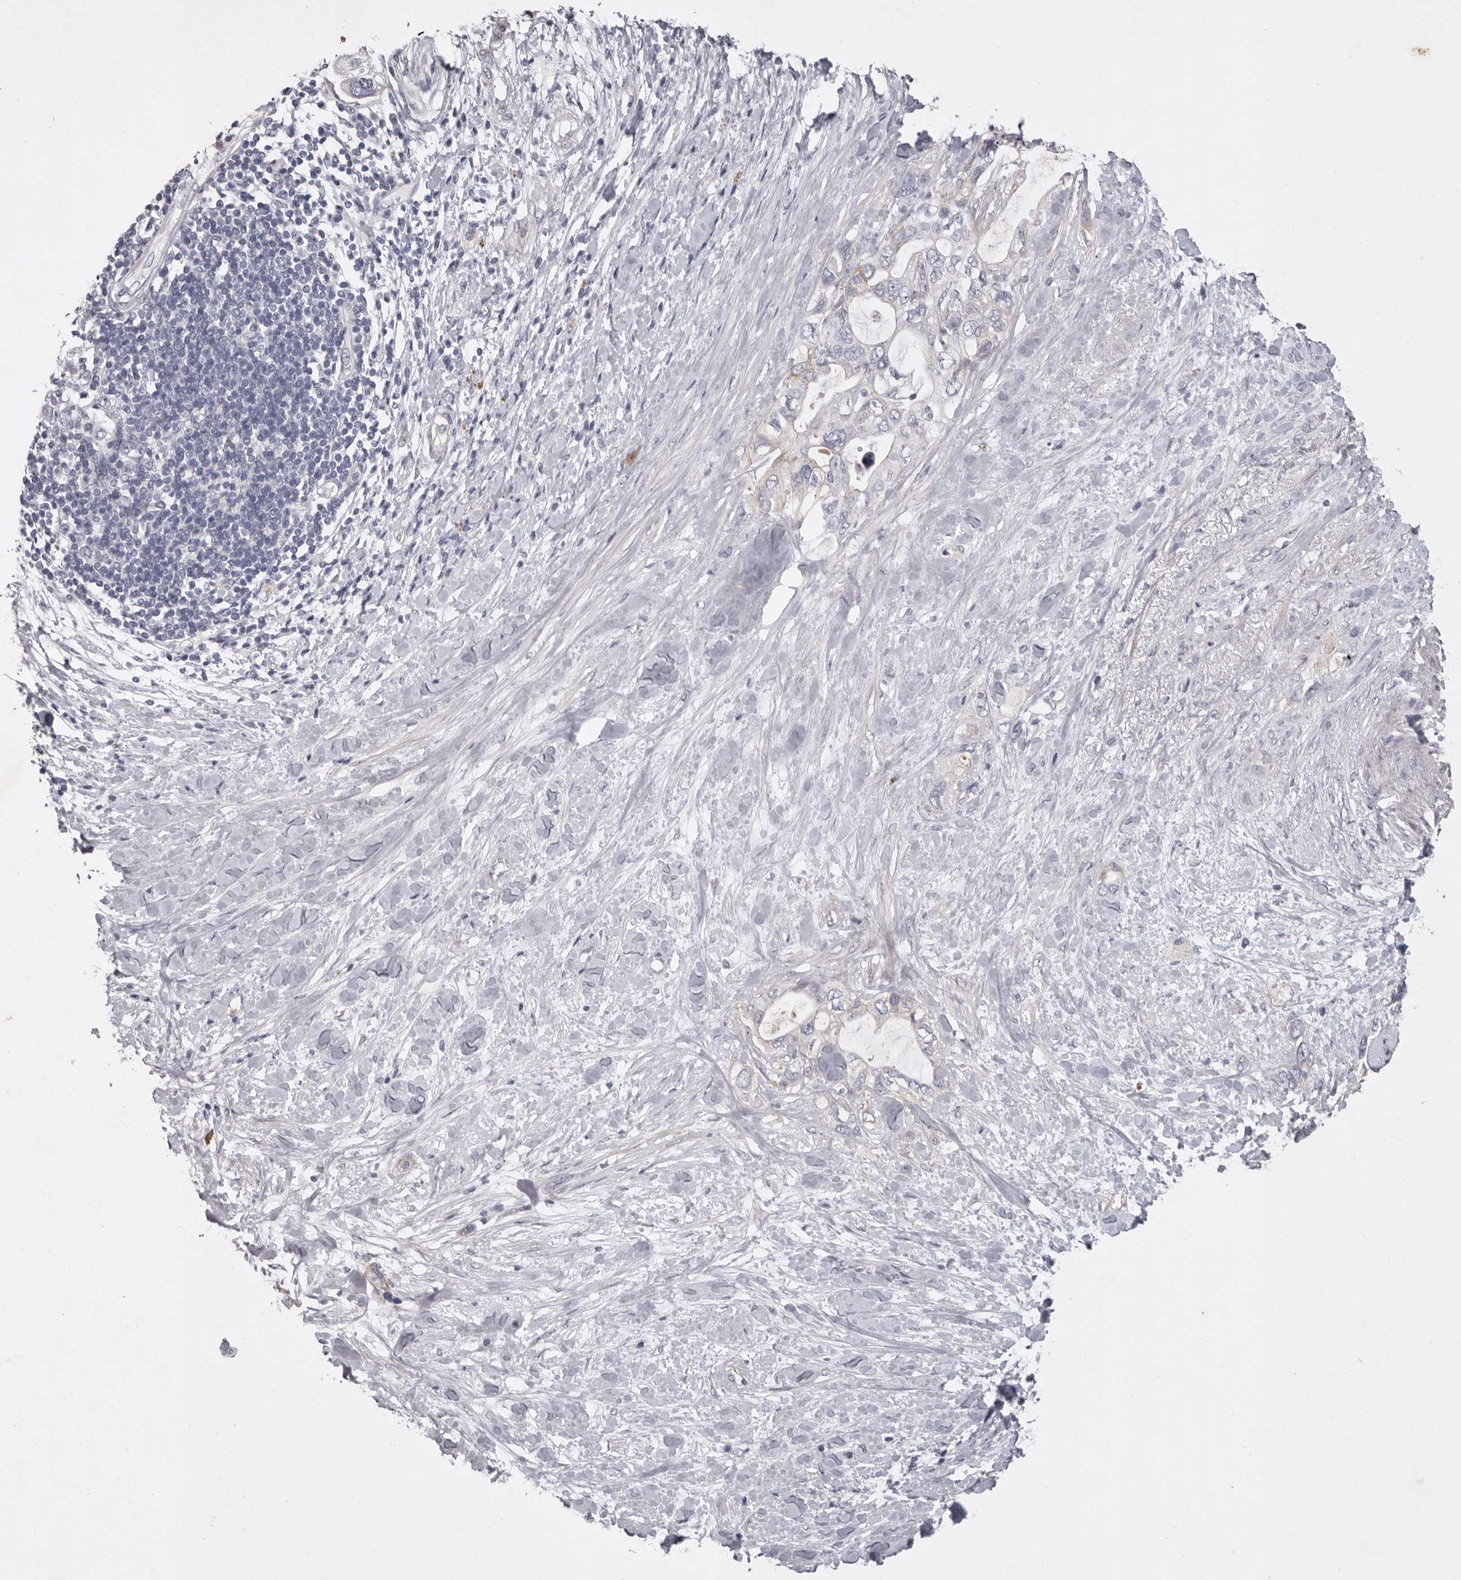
{"staining": {"intensity": "negative", "quantity": "none", "location": "none"}, "tissue": "pancreatic cancer", "cell_type": "Tumor cells", "image_type": "cancer", "snomed": [{"axis": "morphology", "description": "Adenocarcinoma, NOS"}, {"axis": "topography", "description": "Pancreas"}], "caption": "Micrograph shows no protein staining in tumor cells of adenocarcinoma (pancreatic) tissue.", "gene": "NKAIN4", "patient": {"sex": "female", "age": 56}}